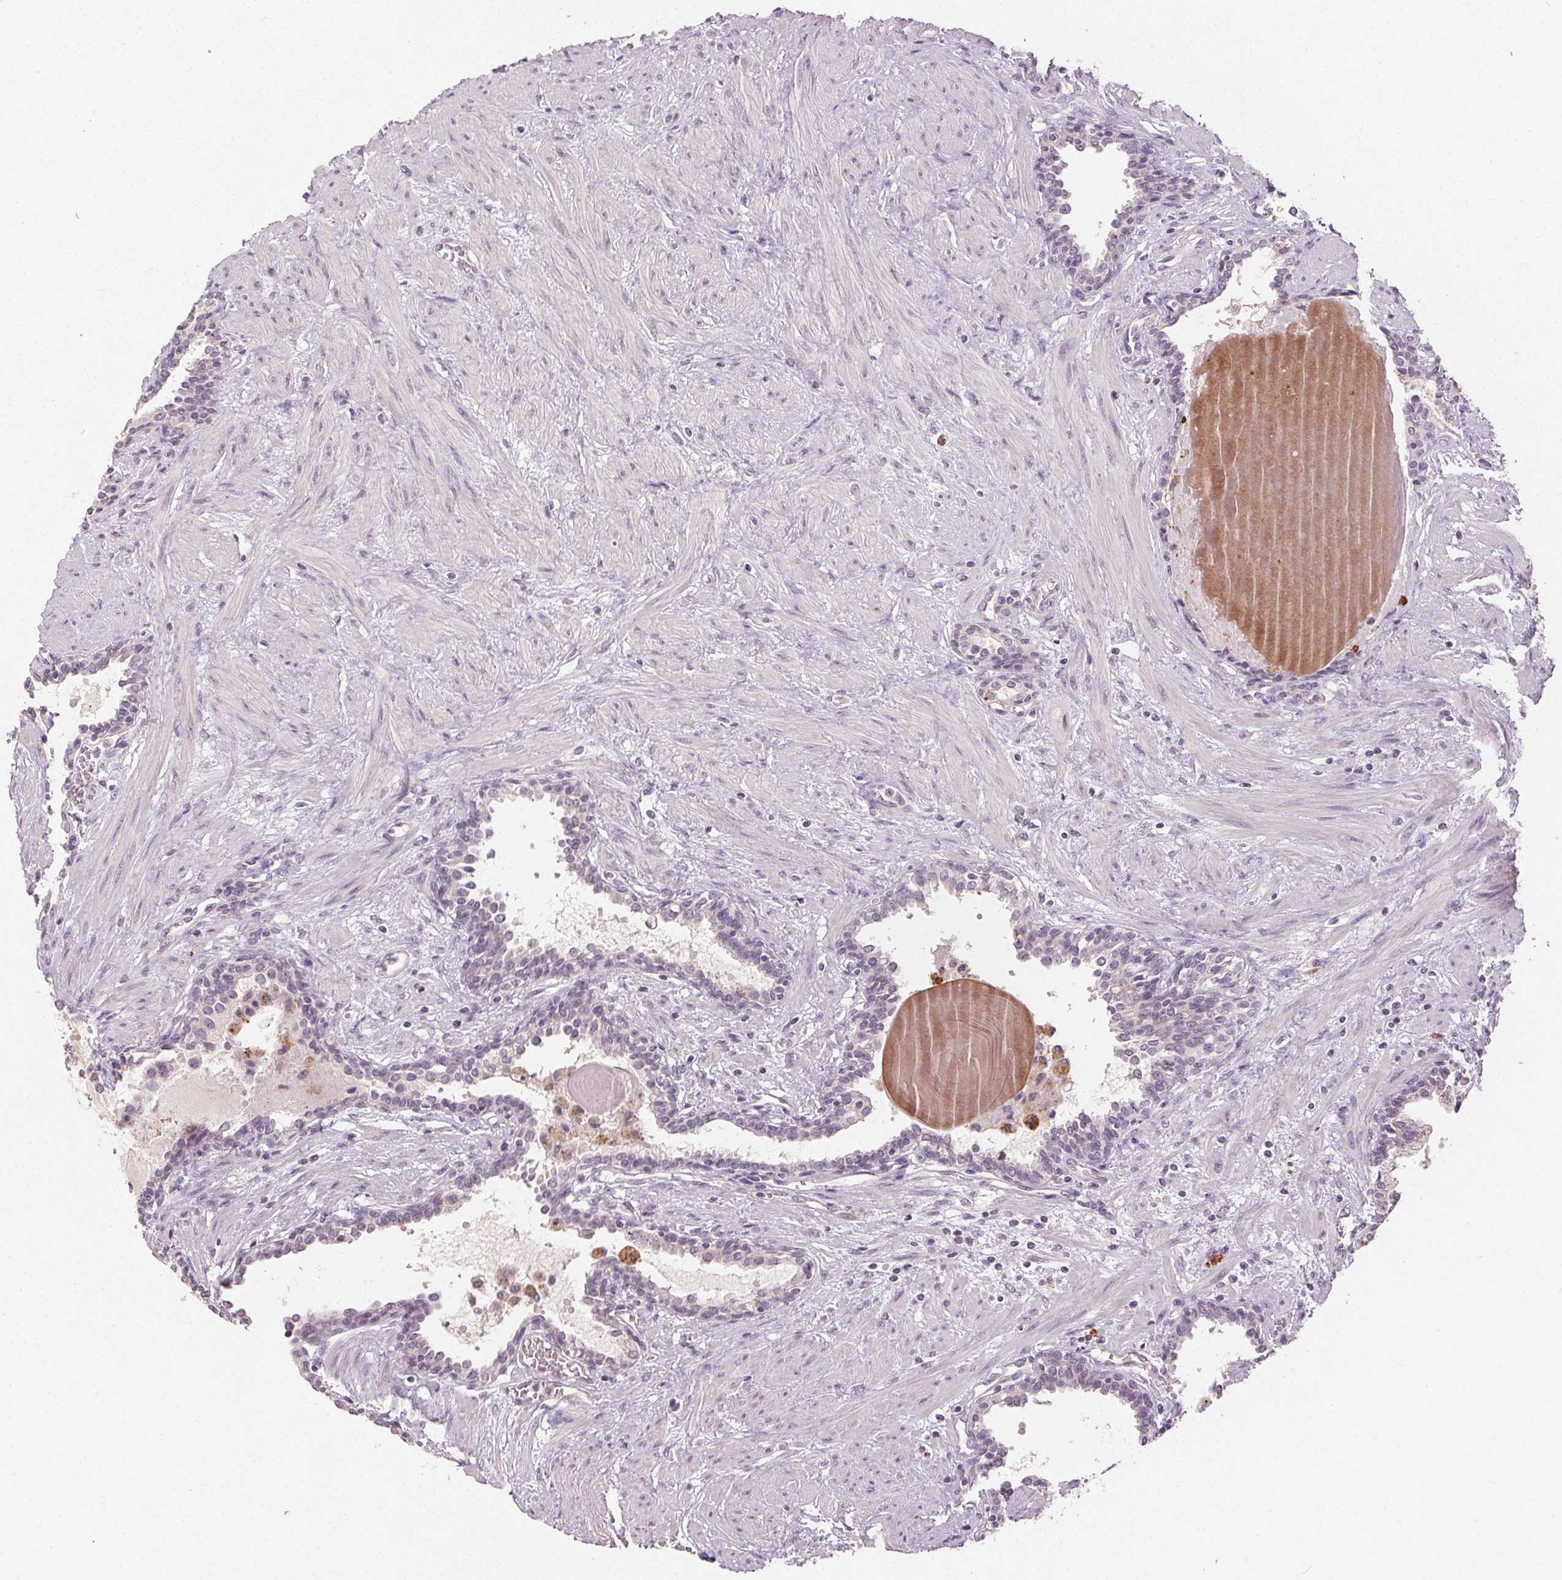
{"staining": {"intensity": "weak", "quantity": "25%-75%", "location": "cytoplasmic/membranous"}, "tissue": "prostate", "cell_type": "Glandular cells", "image_type": "normal", "snomed": [{"axis": "morphology", "description": "Normal tissue, NOS"}, {"axis": "topography", "description": "Prostate"}], "caption": "Immunohistochemistry (IHC) of normal prostate reveals low levels of weak cytoplasmic/membranous staining in approximately 25%-75% of glandular cells.", "gene": "CLTRN", "patient": {"sex": "male", "age": 55}}